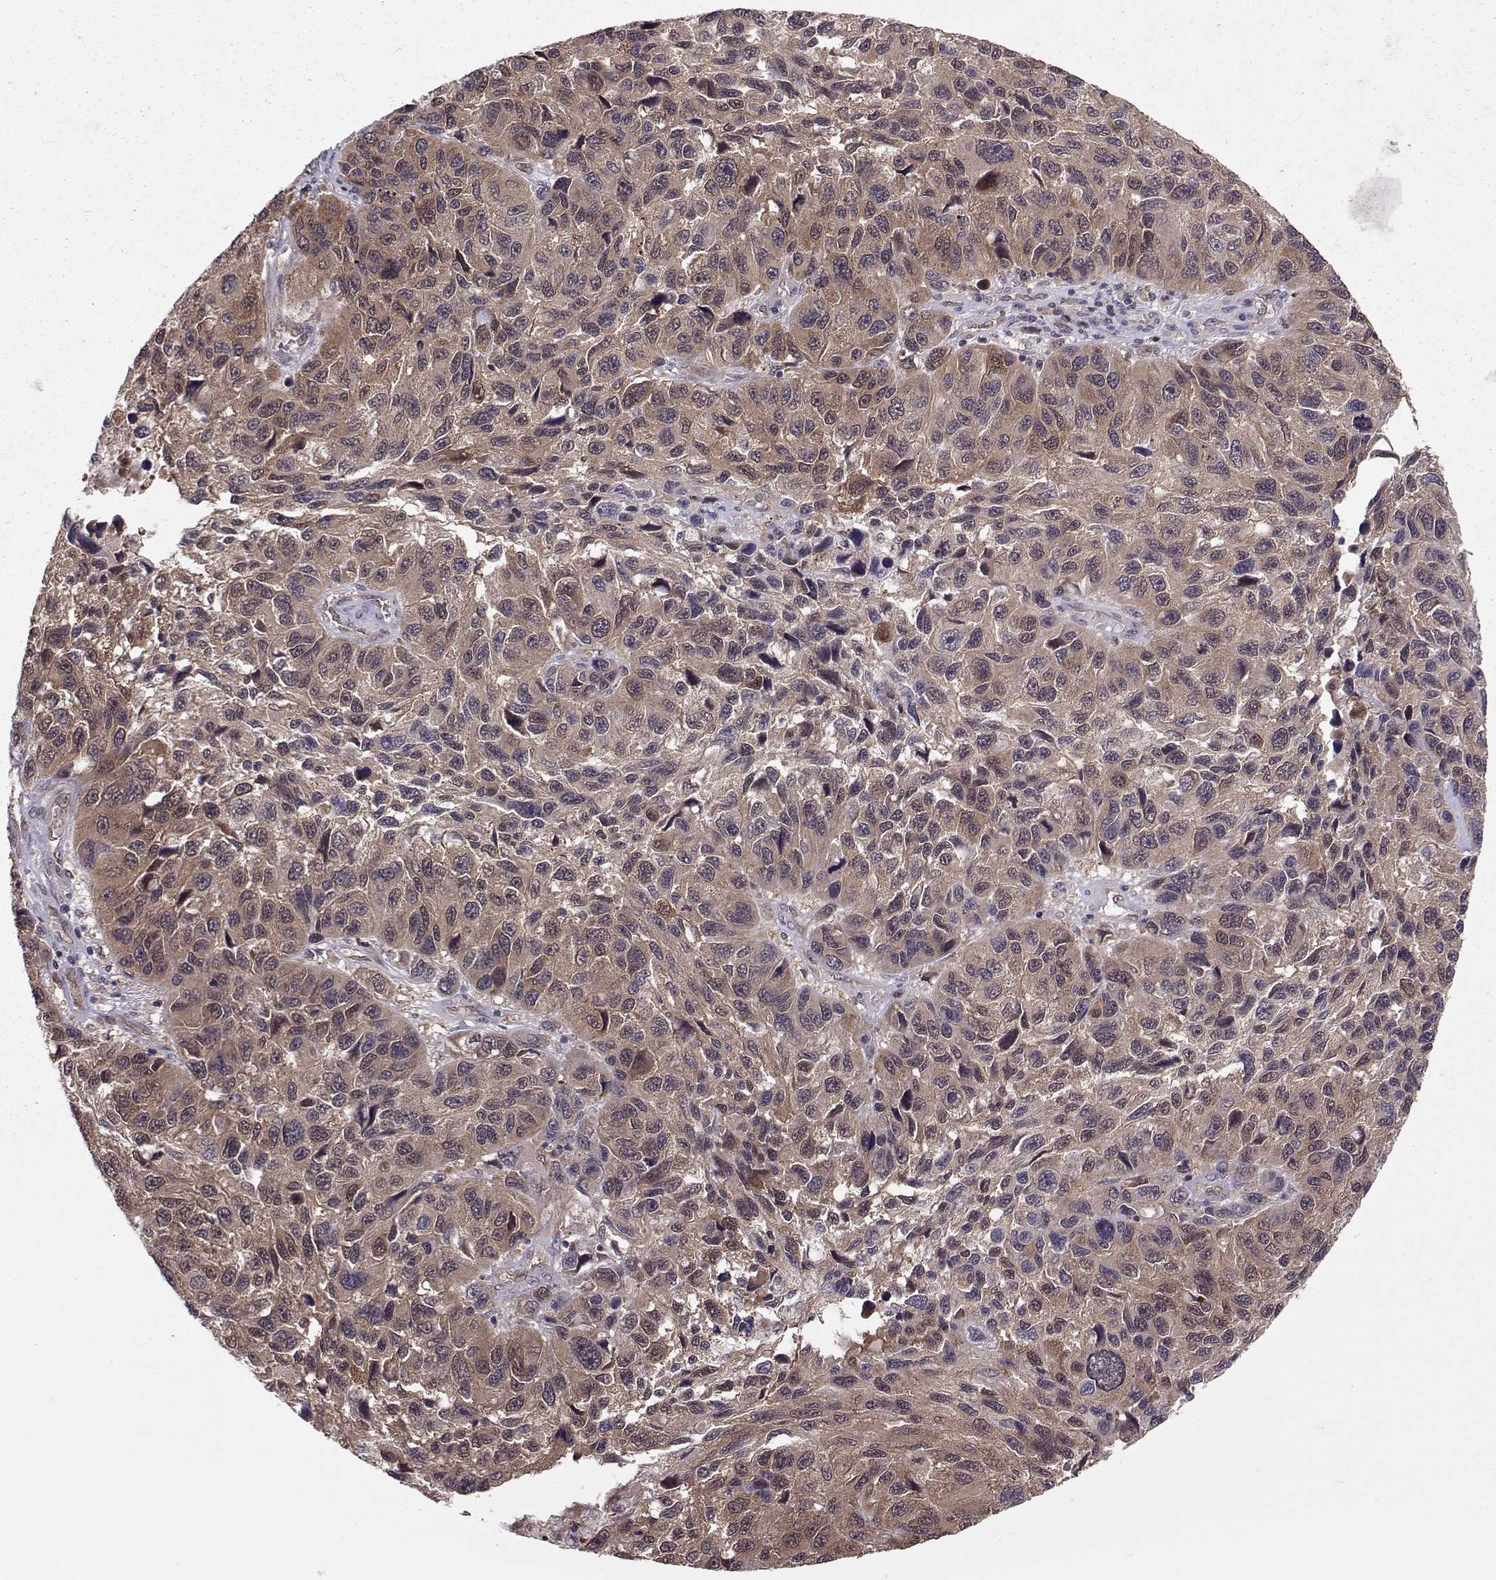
{"staining": {"intensity": "moderate", "quantity": "25%-75%", "location": "cytoplasmic/membranous"}, "tissue": "melanoma", "cell_type": "Tumor cells", "image_type": "cancer", "snomed": [{"axis": "morphology", "description": "Malignant melanoma, NOS"}, {"axis": "topography", "description": "Skin"}], "caption": "Melanoma stained for a protein (brown) shows moderate cytoplasmic/membranous positive staining in approximately 25%-75% of tumor cells.", "gene": "PPP2R2A", "patient": {"sex": "male", "age": 53}}